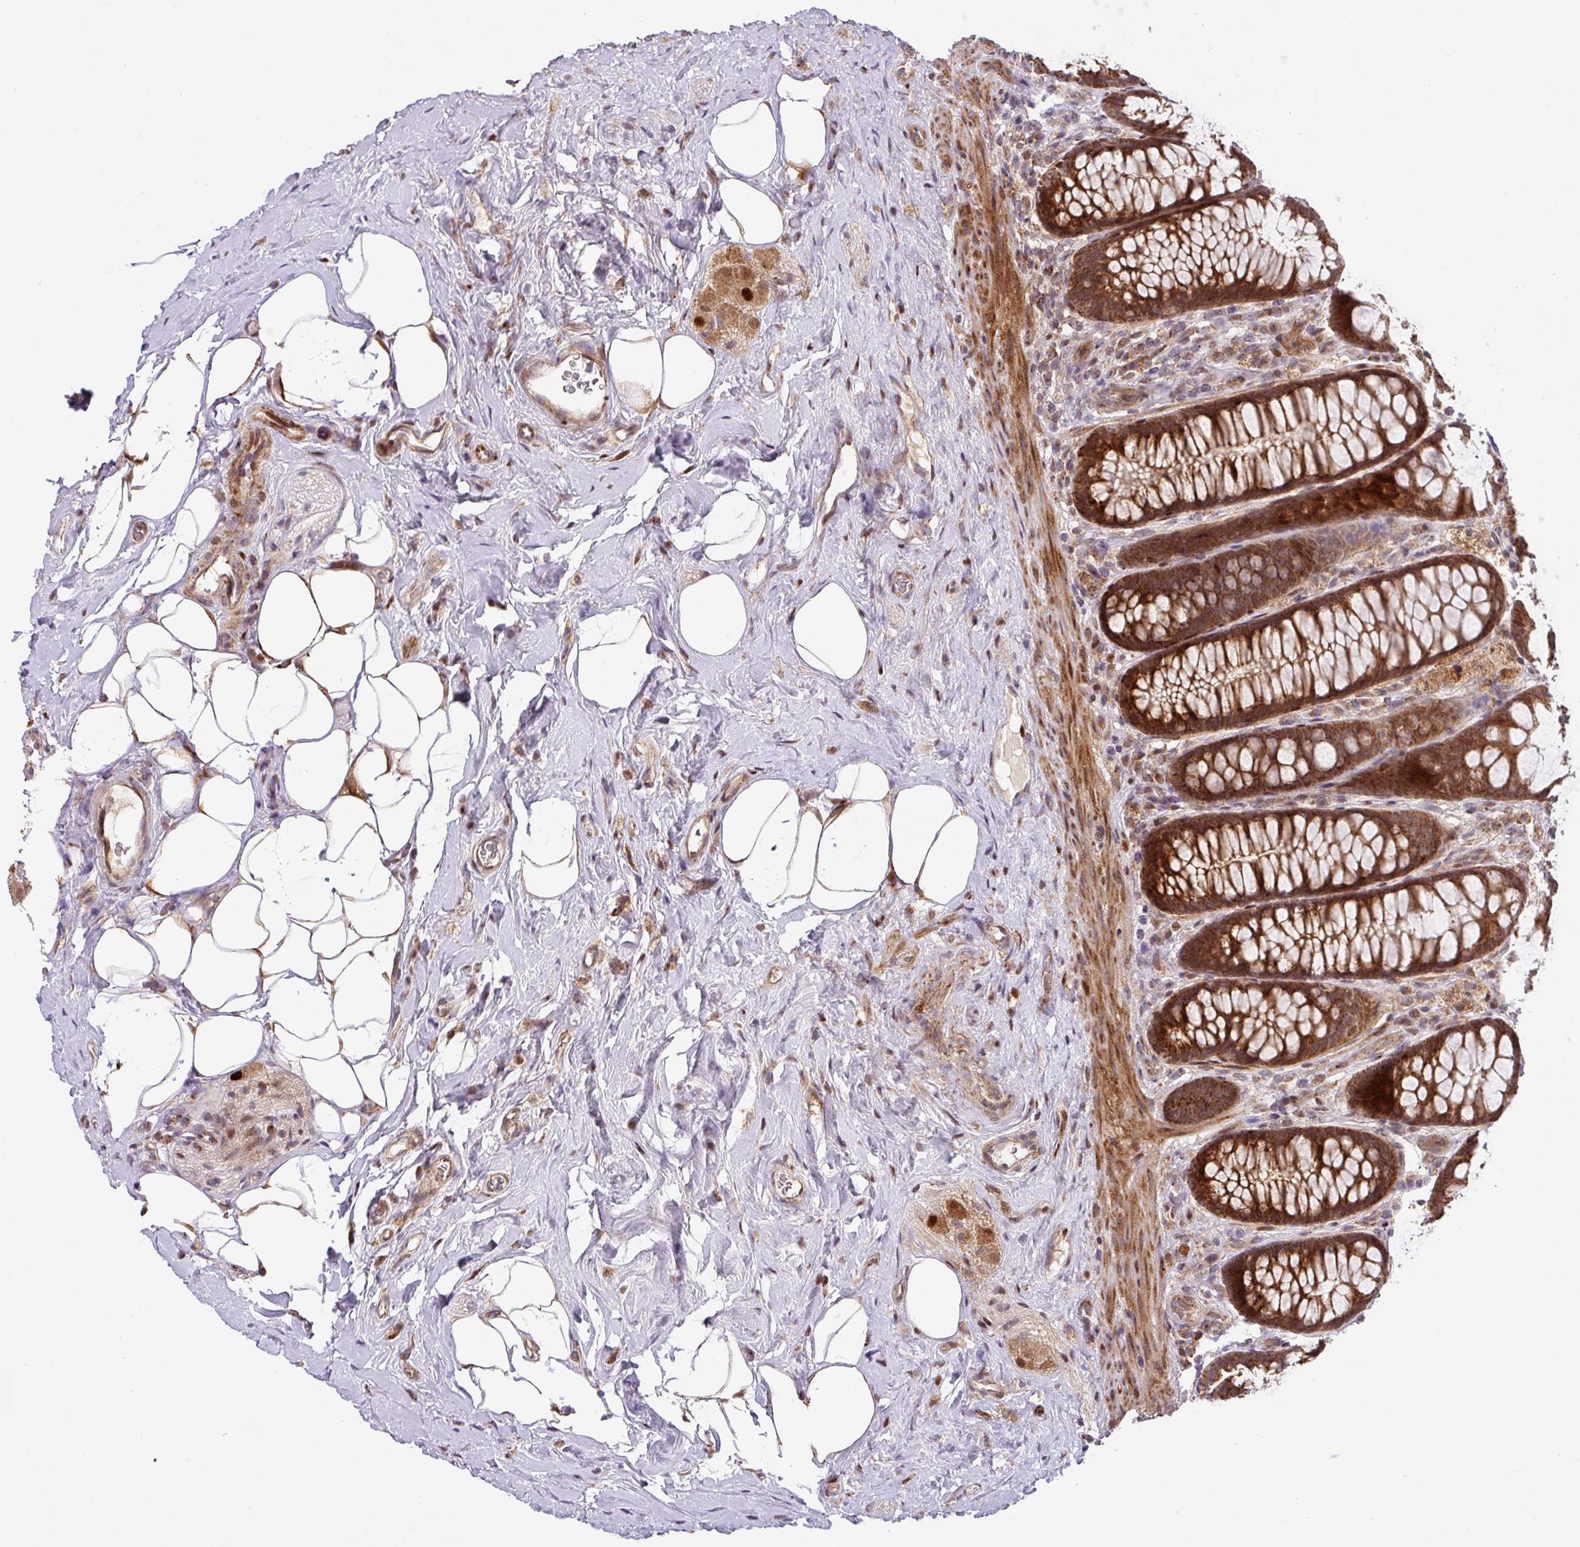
{"staining": {"intensity": "strong", "quantity": ">75%", "location": "cytoplasmic/membranous,nuclear"}, "tissue": "rectum", "cell_type": "Glandular cells", "image_type": "normal", "snomed": [{"axis": "morphology", "description": "Normal tissue, NOS"}, {"axis": "topography", "description": "Rectum"}], "caption": "Approximately >75% of glandular cells in unremarkable human rectum show strong cytoplasmic/membranous,nuclear protein expression as visualized by brown immunohistochemical staining.", "gene": "ENSG00000269547", "patient": {"sex": "female", "age": 67}}